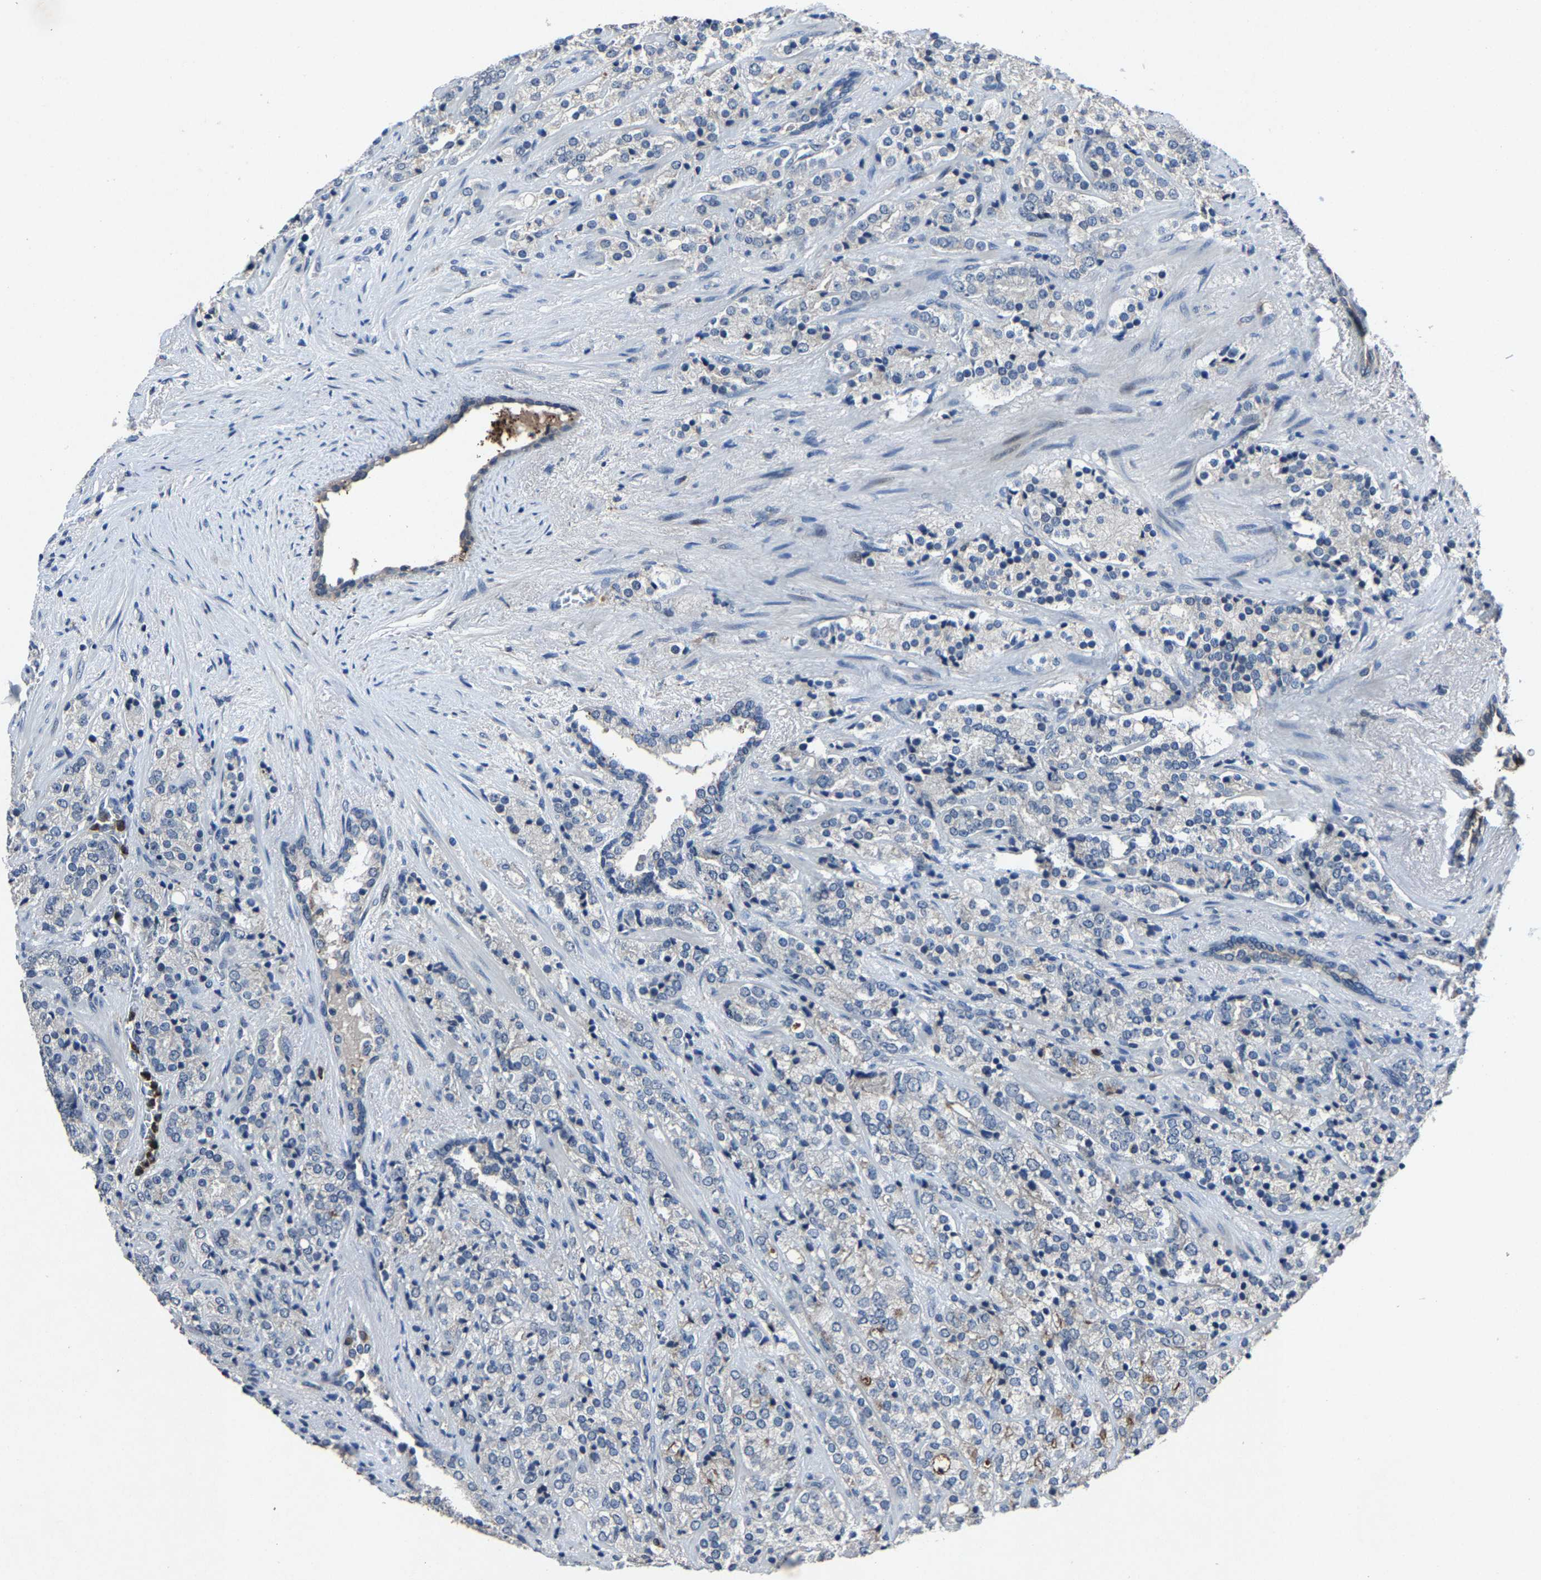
{"staining": {"intensity": "negative", "quantity": "none", "location": "none"}, "tissue": "prostate cancer", "cell_type": "Tumor cells", "image_type": "cancer", "snomed": [{"axis": "morphology", "description": "Adenocarcinoma, High grade"}, {"axis": "topography", "description": "Prostate"}], "caption": "IHC of human prostate high-grade adenocarcinoma displays no staining in tumor cells.", "gene": "PCNX2", "patient": {"sex": "male", "age": 71}}